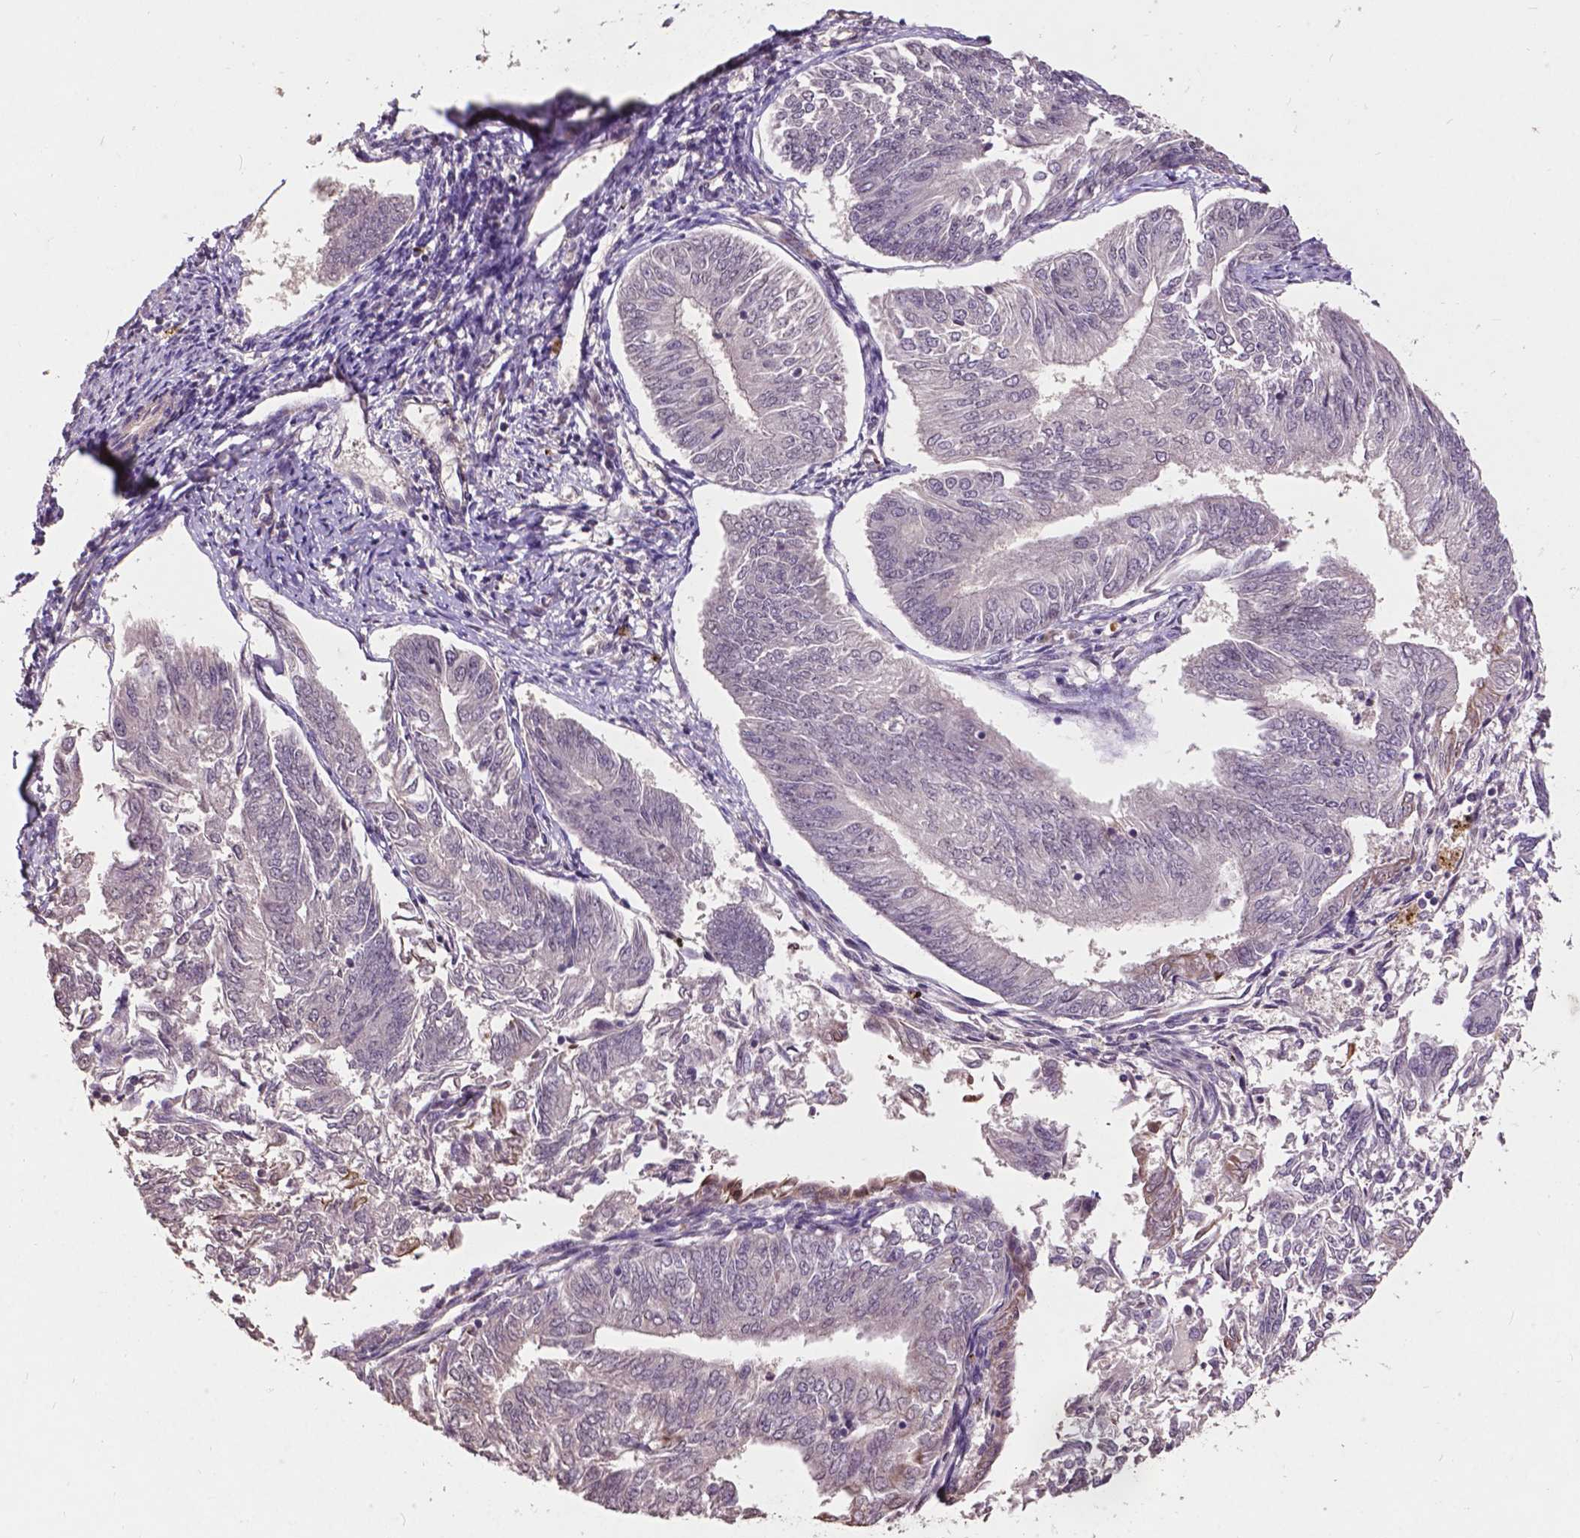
{"staining": {"intensity": "negative", "quantity": "none", "location": "none"}, "tissue": "endometrial cancer", "cell_type": "Tumor cells", "image_type": "cancer", "snomed": [{"axis": "morphology", "description": "Adenocarcinoma, NOS"}, {"axis": "topography", "description": "Endometrium"}], "caption": "Immunohistochemistry image of neoplastic tissue: endometrial cancer (adenocarcinoma) stained with DAB (3,3'-diaminobenzidine) exhibits no significant protein expression in tumor cells.", "gene": "GLRA2", "patient": {"sex": "female", "age": 58}}